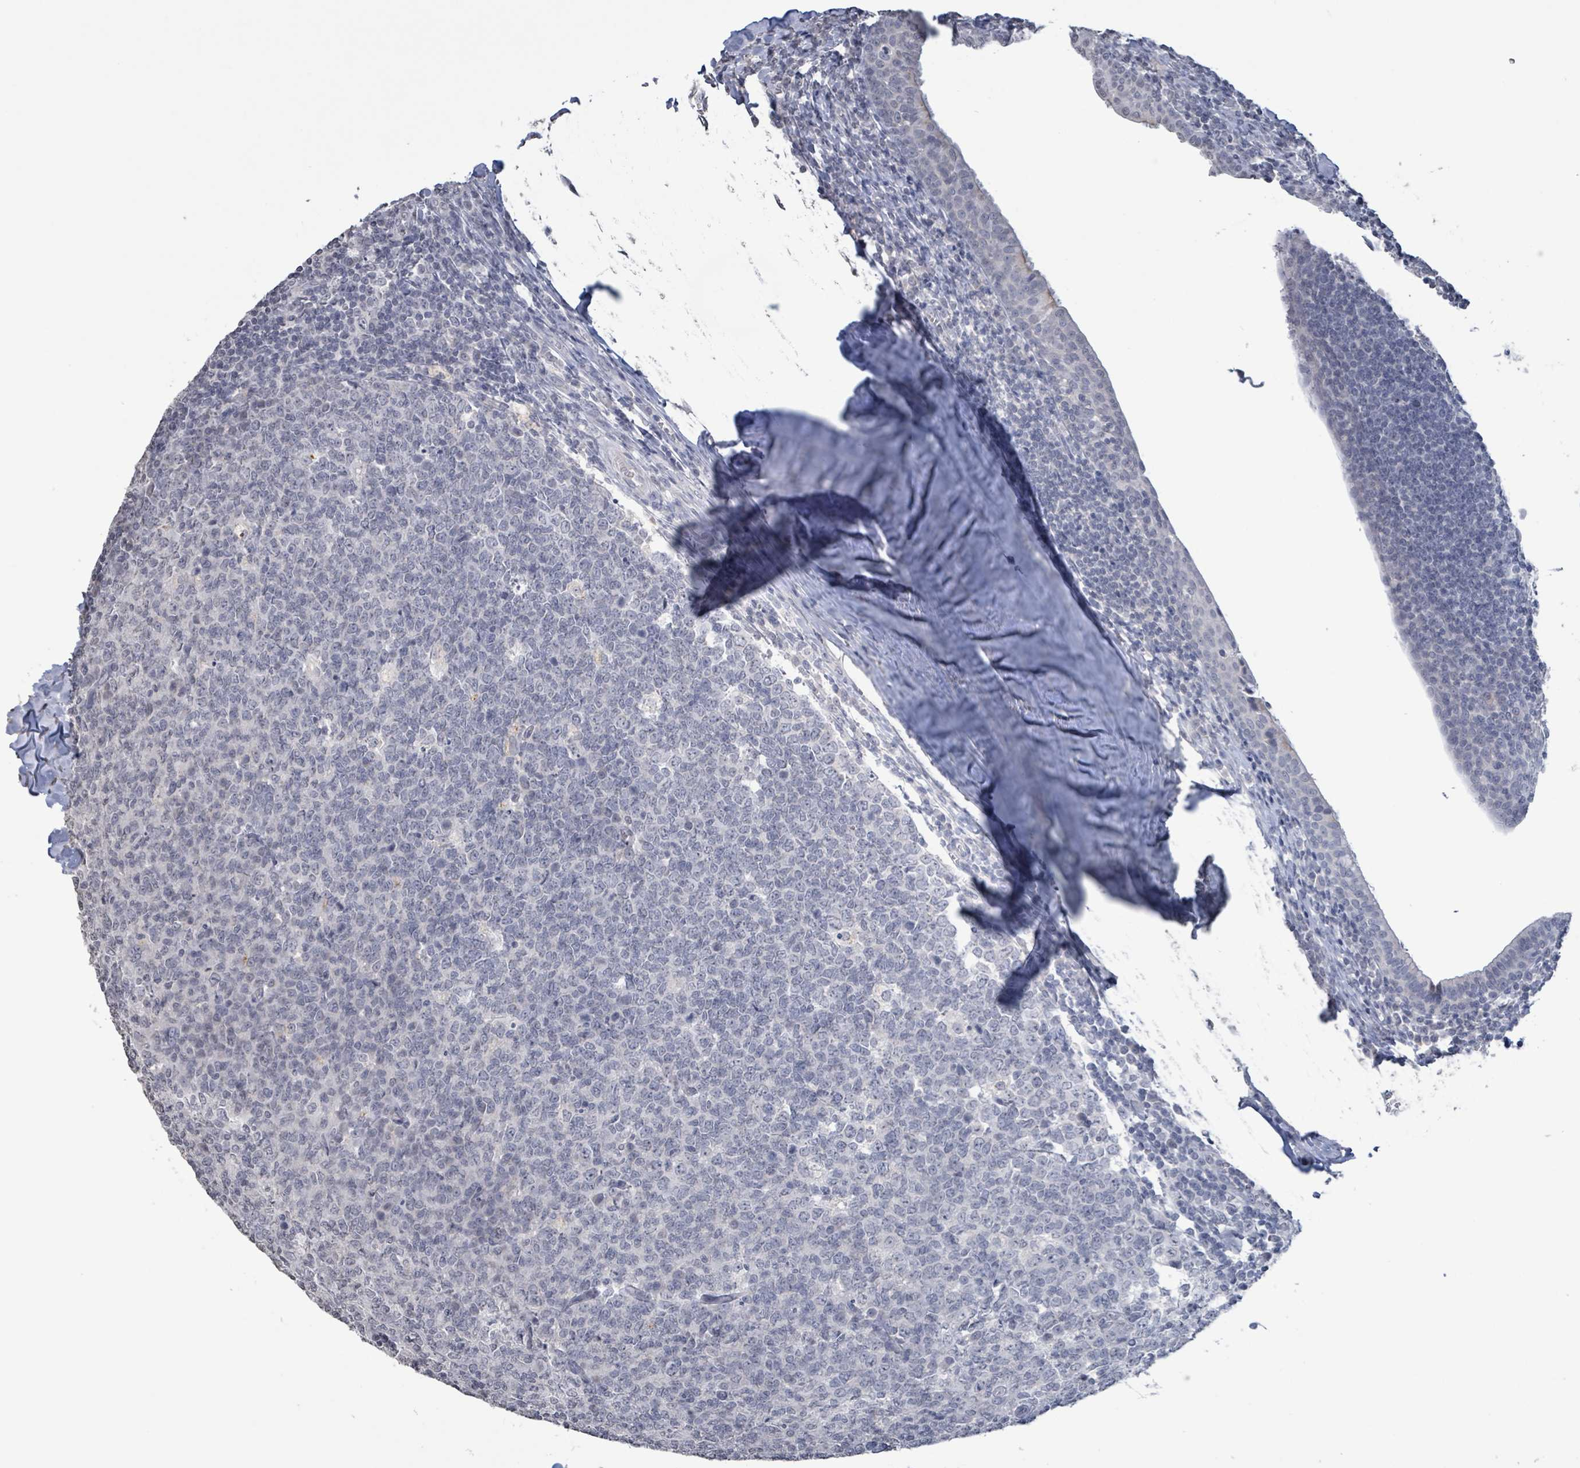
{"staining": {"intensity": "negative", "quantity": "none", "location": "none"}, "tissue": "tonsil", "cell_type": "Germinal center cells", "image_type": "normal", "snomed": [{"axis": "morphology", "description": "Normal tissue, NOS"}, {"axis": "topography", "description": "Tonsil"}], "caption": "This micrograph is of unremarkable tonsil stained with IHC to label a protein in brown with the nuclei are counter-stained blue. There is no positivity in germinal center cells.", "gene": "CA9", "patient": {"sex": "male", "age": 27}}